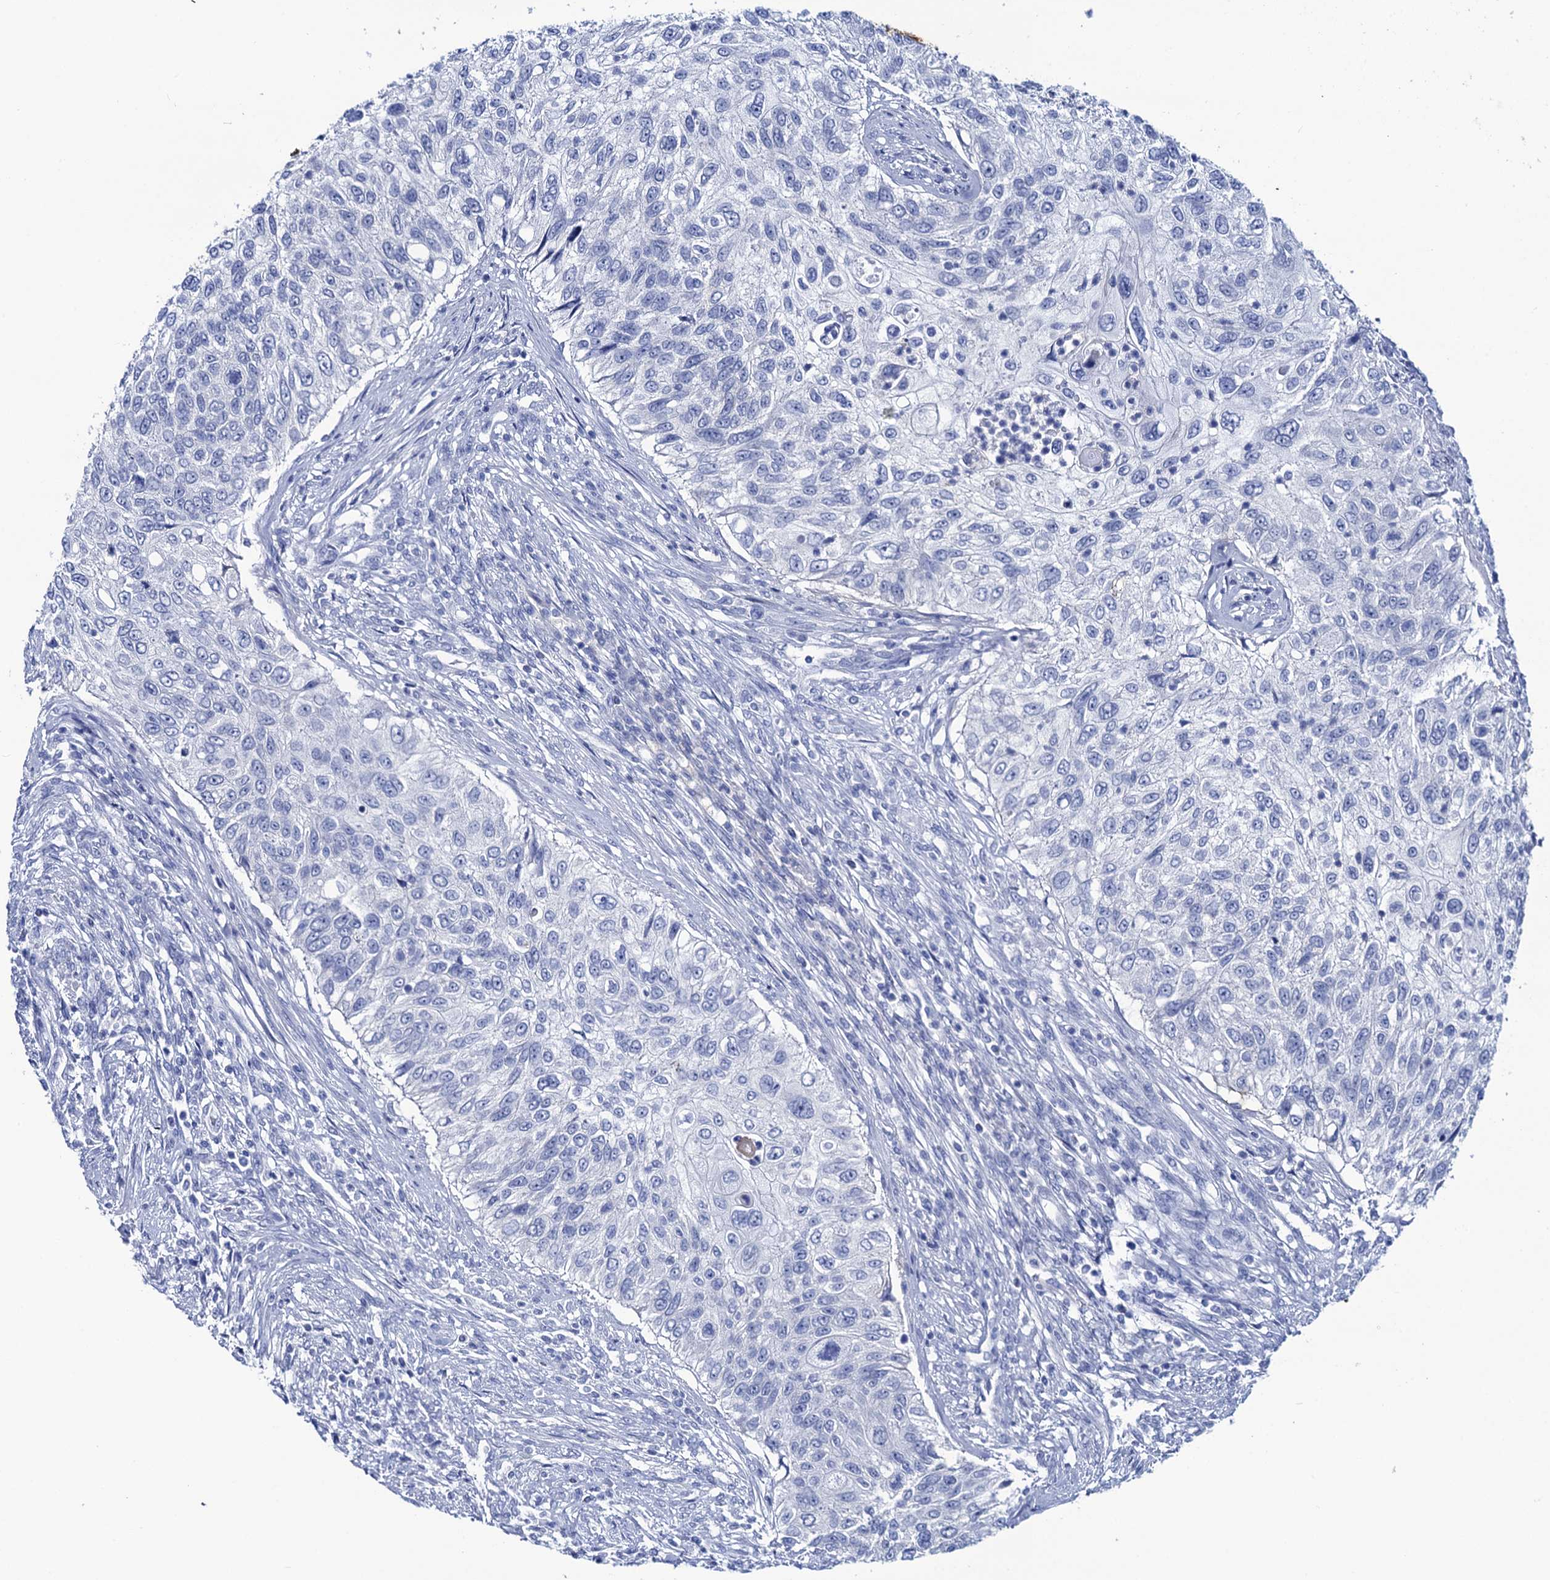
{"staining": {"intensity": "negative", "quantity": "none", "location": "none"}, "tissue": "urothelial cancer", "cell_type": "Tumor cells", "image_type": "cancer", "snomed": [{"axis": "morphology", "description": "Urothelial carcinoma, High grade"}, {"axis": "topography", "description": "Urinary bladder"}], "caption": "Urothelial carcinoma (high-grade) stained for a protein using immunohistochemistry (IHC) displays no staining tumor cells.", "gene": "RAB3IP", "patient": {"sex": "female", "age": 60}}